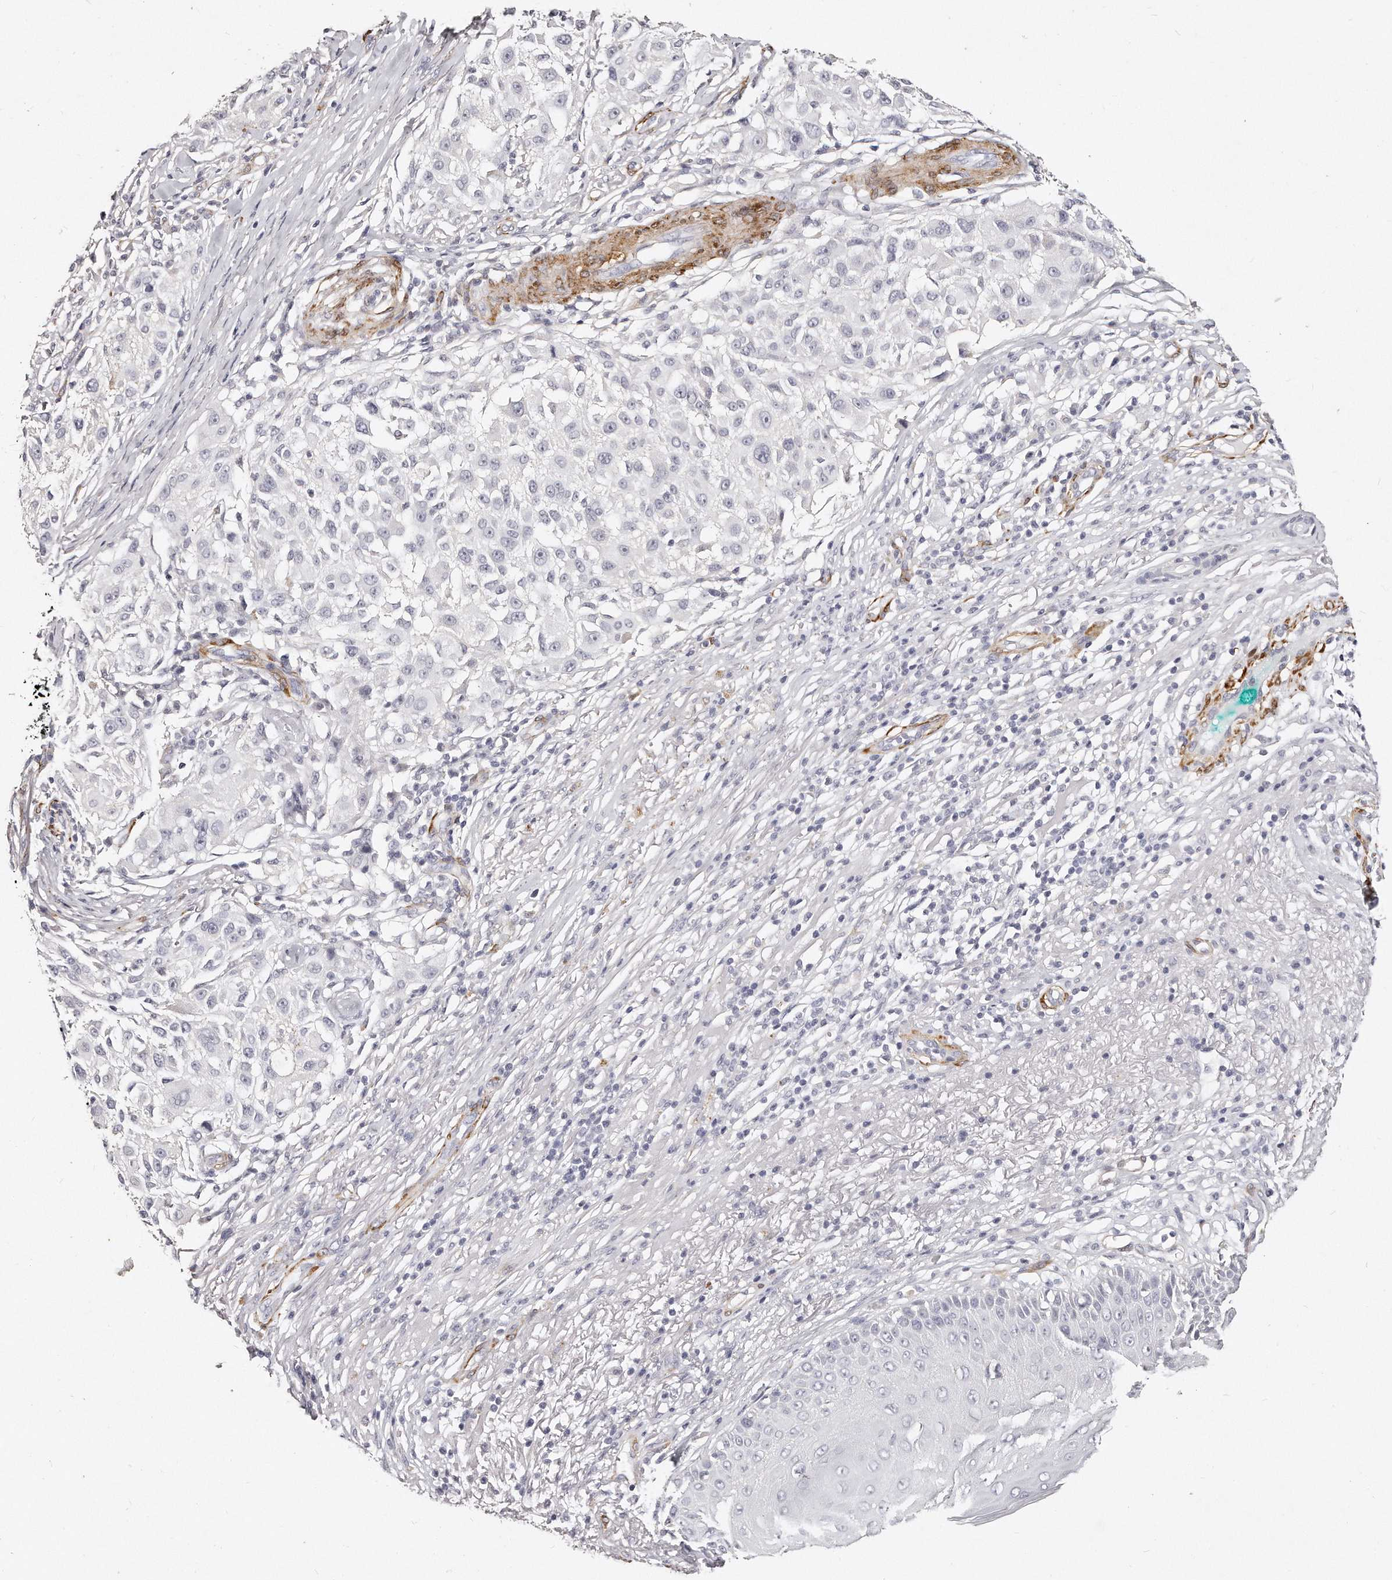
{"staining": {"intensity": "negative", "quantity": "none", "location": "none"}, "tissue": "melanoma", "cell_type": "Tumor cells", "image_type": "cancer", "snomed": [{"axis": "morphology", "description": "Necrosis, NOS"}, {"axis": "morphology", "description": "Malignant melanoma, NOS"}, {"axis": "topography", "description": "Skin"}], "caption": "Micrograph shows no significant protein positivity in tumor cells of malignant melanoma. (DAB (3,3'-diaminobenzidine) IHC, high magnification).", "gene": "LMOD1", "patient": {"sex": "female", "age": 87}}